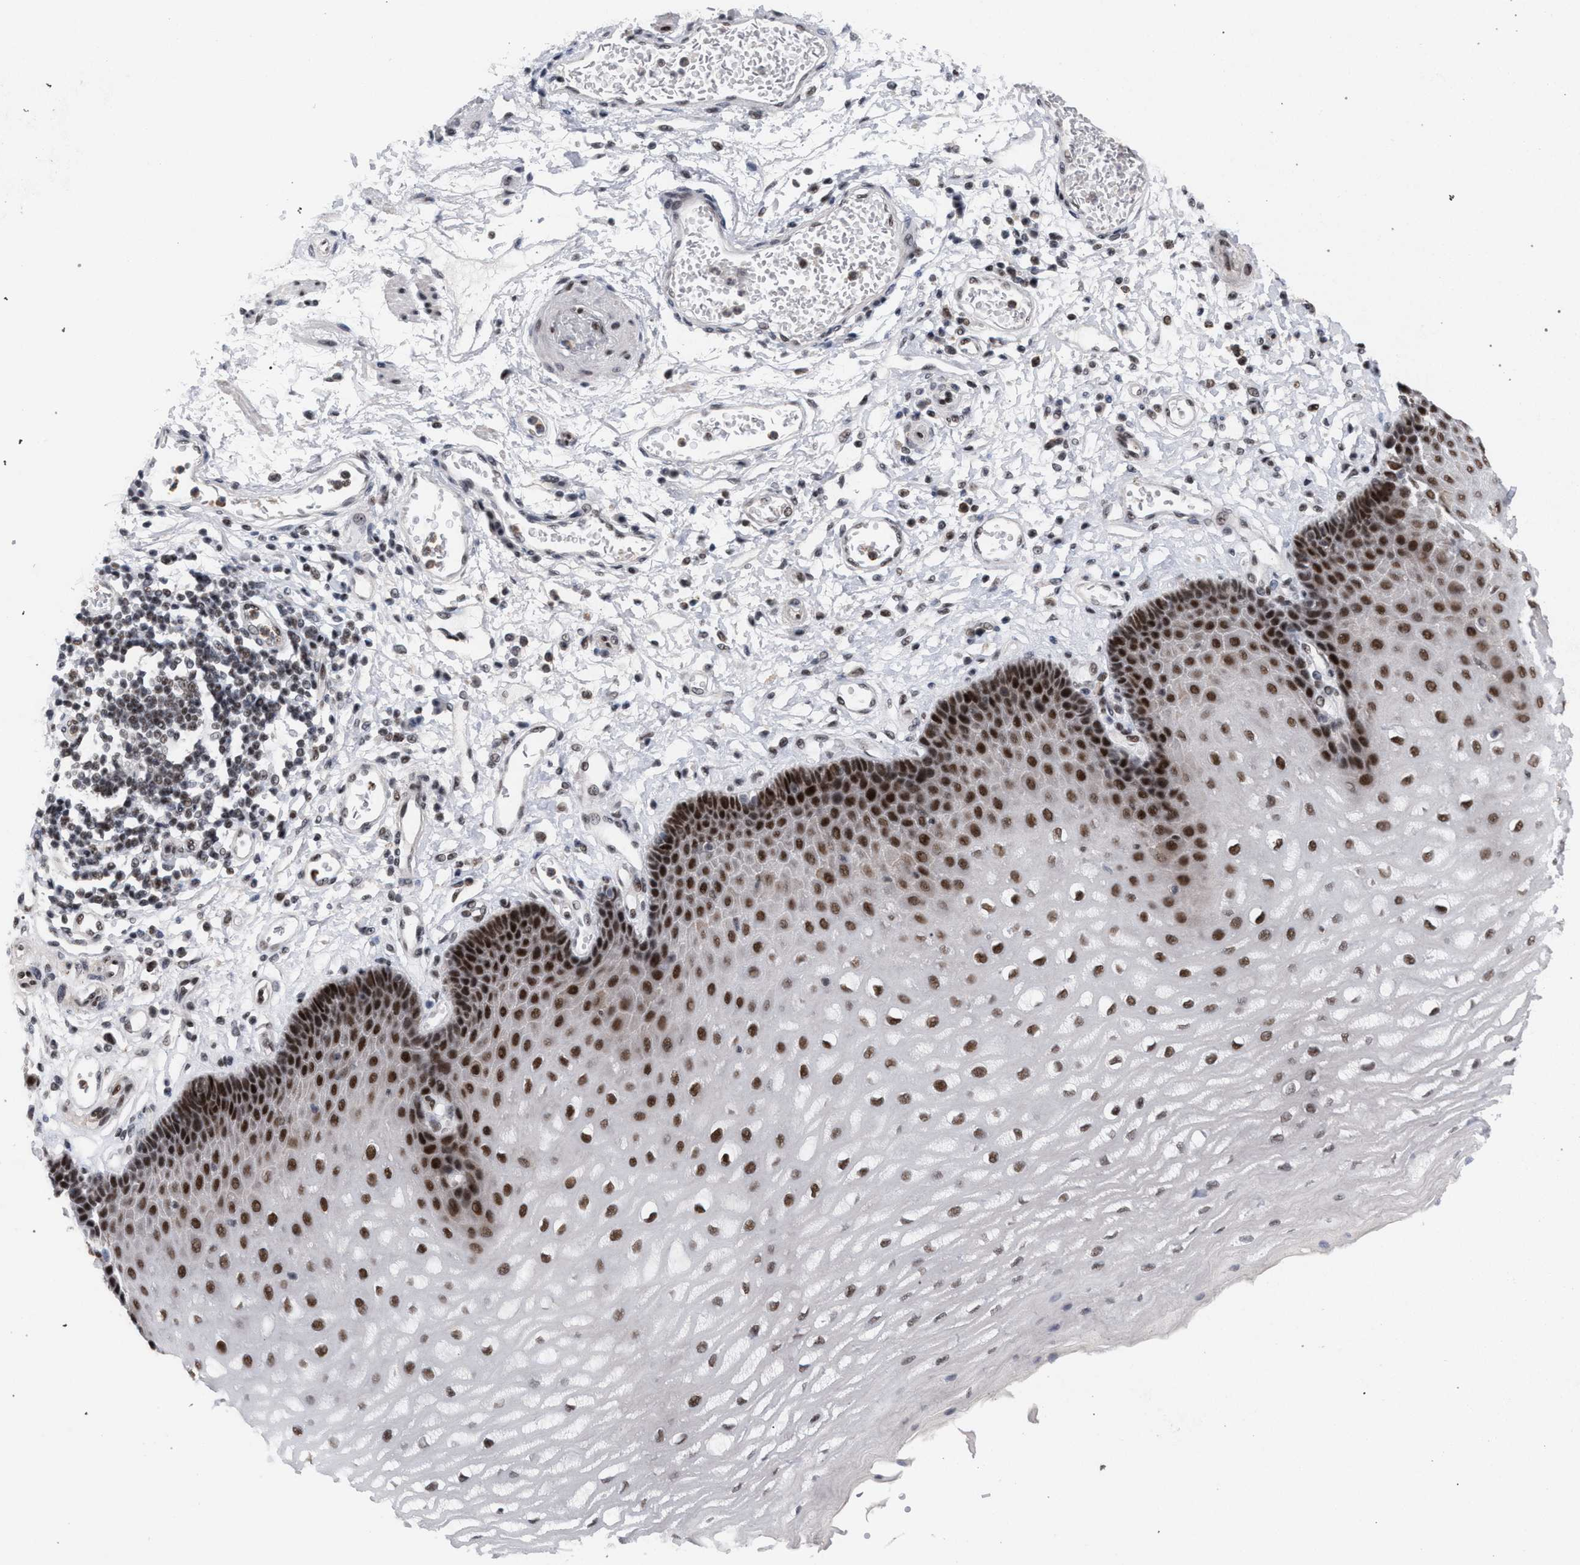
{"staining": {"intensity": "strong", "quantity": ">75%", "location": "nuclear"}, "tissue": "esophagus", "cell_type": "Squamous epithelial cells", "image_type": "normal", "snomed": [{"axis": "morphology", "description": "Normal tissue, NOS"}, {"axis": "topography", "description": "Esophagus"}], "caption": "About >75% of squamous epithelial cells in benign human esophagus demonstrate strong nuclear protein positivity as visualized by brown immunohistochemical staining.", "gene": "SCAF4", "patient": {"sex": "male", "age": 54}}